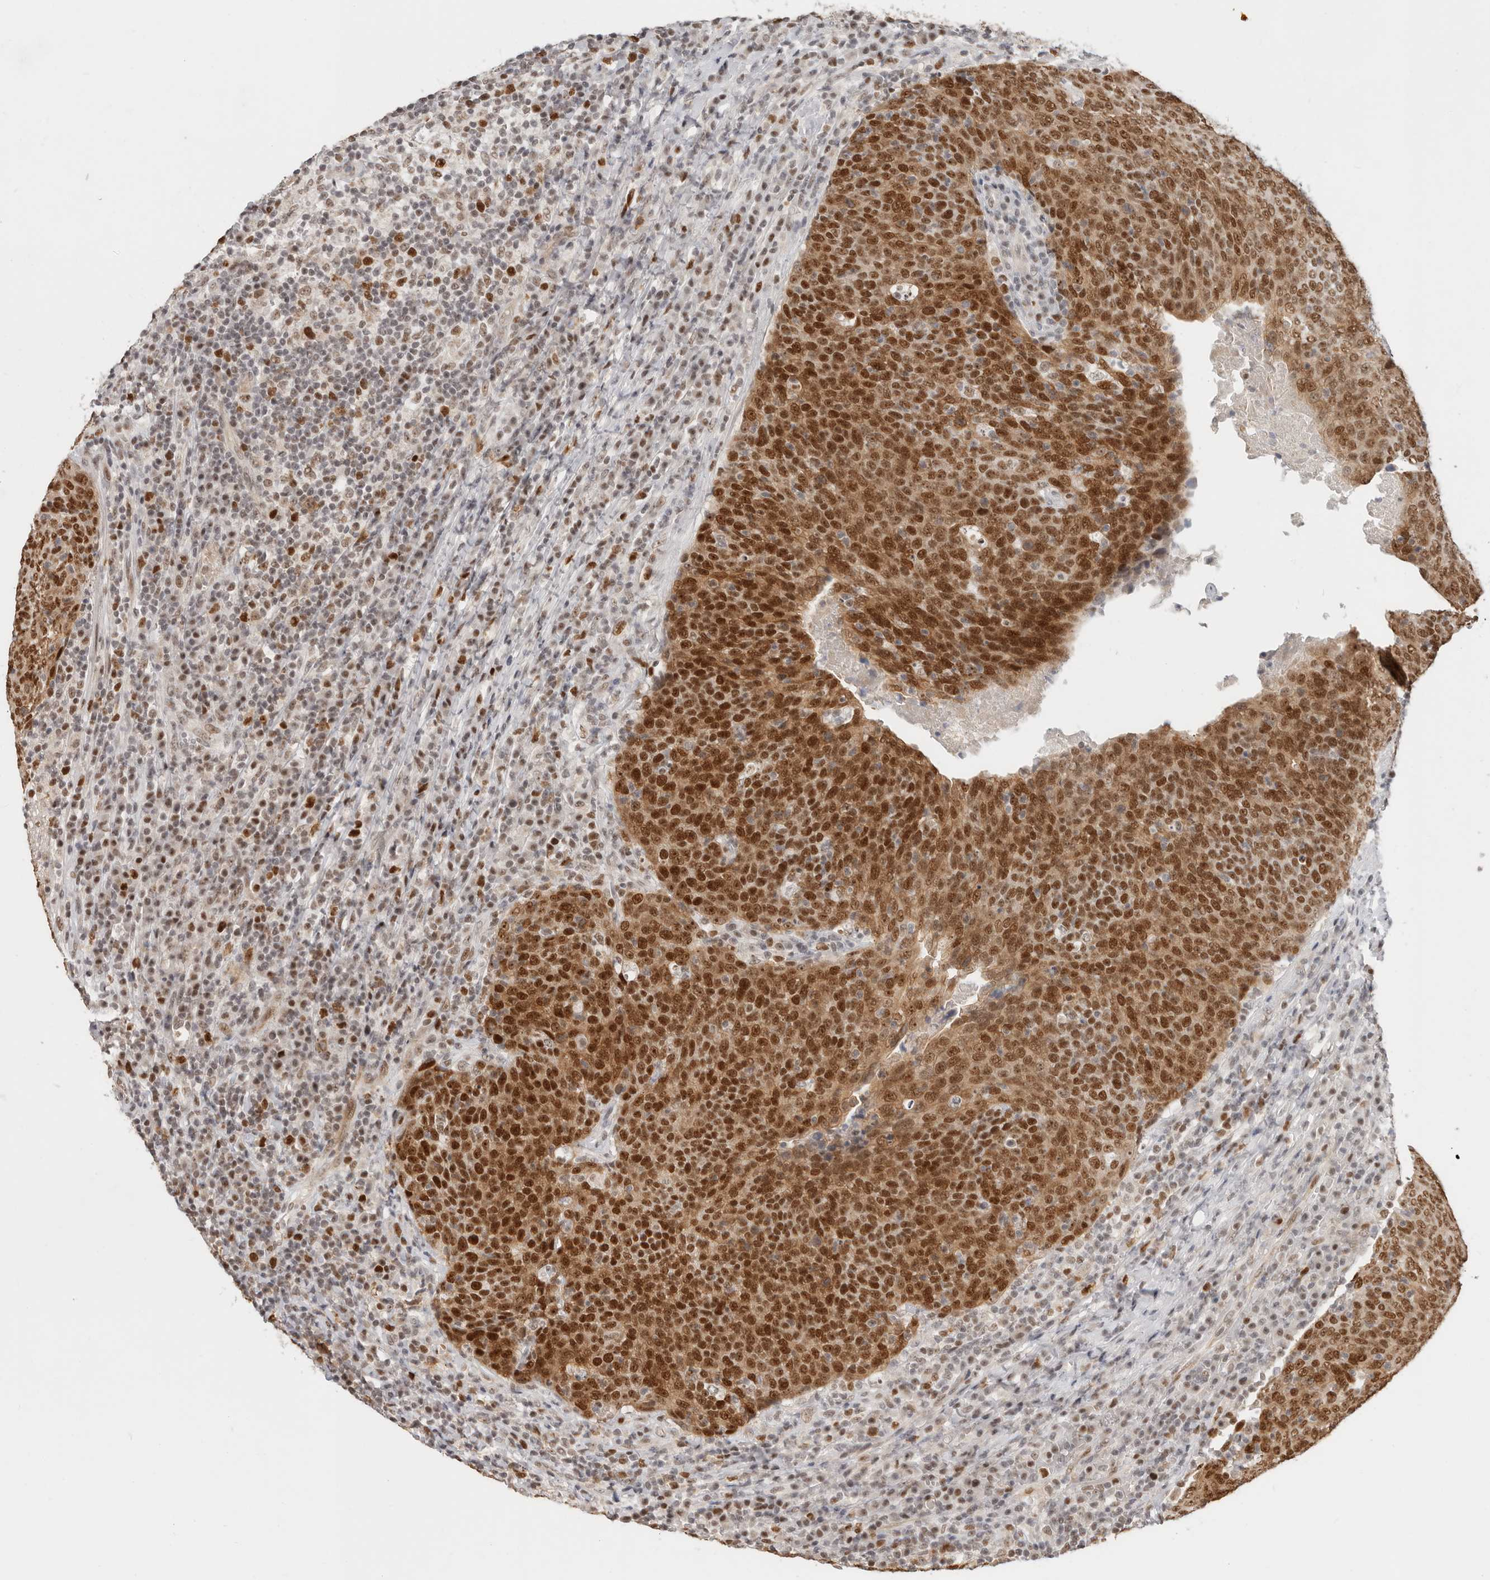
{"staining": {"intensity": "strong", "quantity": ">75%", "location": "cytoplasmic/membranous,nuclear"}, "tissue": "head and neck cancer", "cell_type": "Tumor cells", "image_type": "cancer", "snomed": [{"axis": "morphology", "description": "Squamous cell carcinoma, NOS"}, {"axis": "morphology", "description": "Squamous cell carcinoma, metastatic, NOS"}, {"axis": "topography", "description": "Lymph node"}, {"axis": "topography", "description": "Head-Neck"}], "caption": "Head and neck cancer stained with DAB (3,3'-diaminobenzidine) IHC reveals high levels of strong cytoplasmic/membranous and nuclear expression in about >75% of tumor cells.", "gene": "RFC2", "patient": {"sex": "male", "age": 62}}